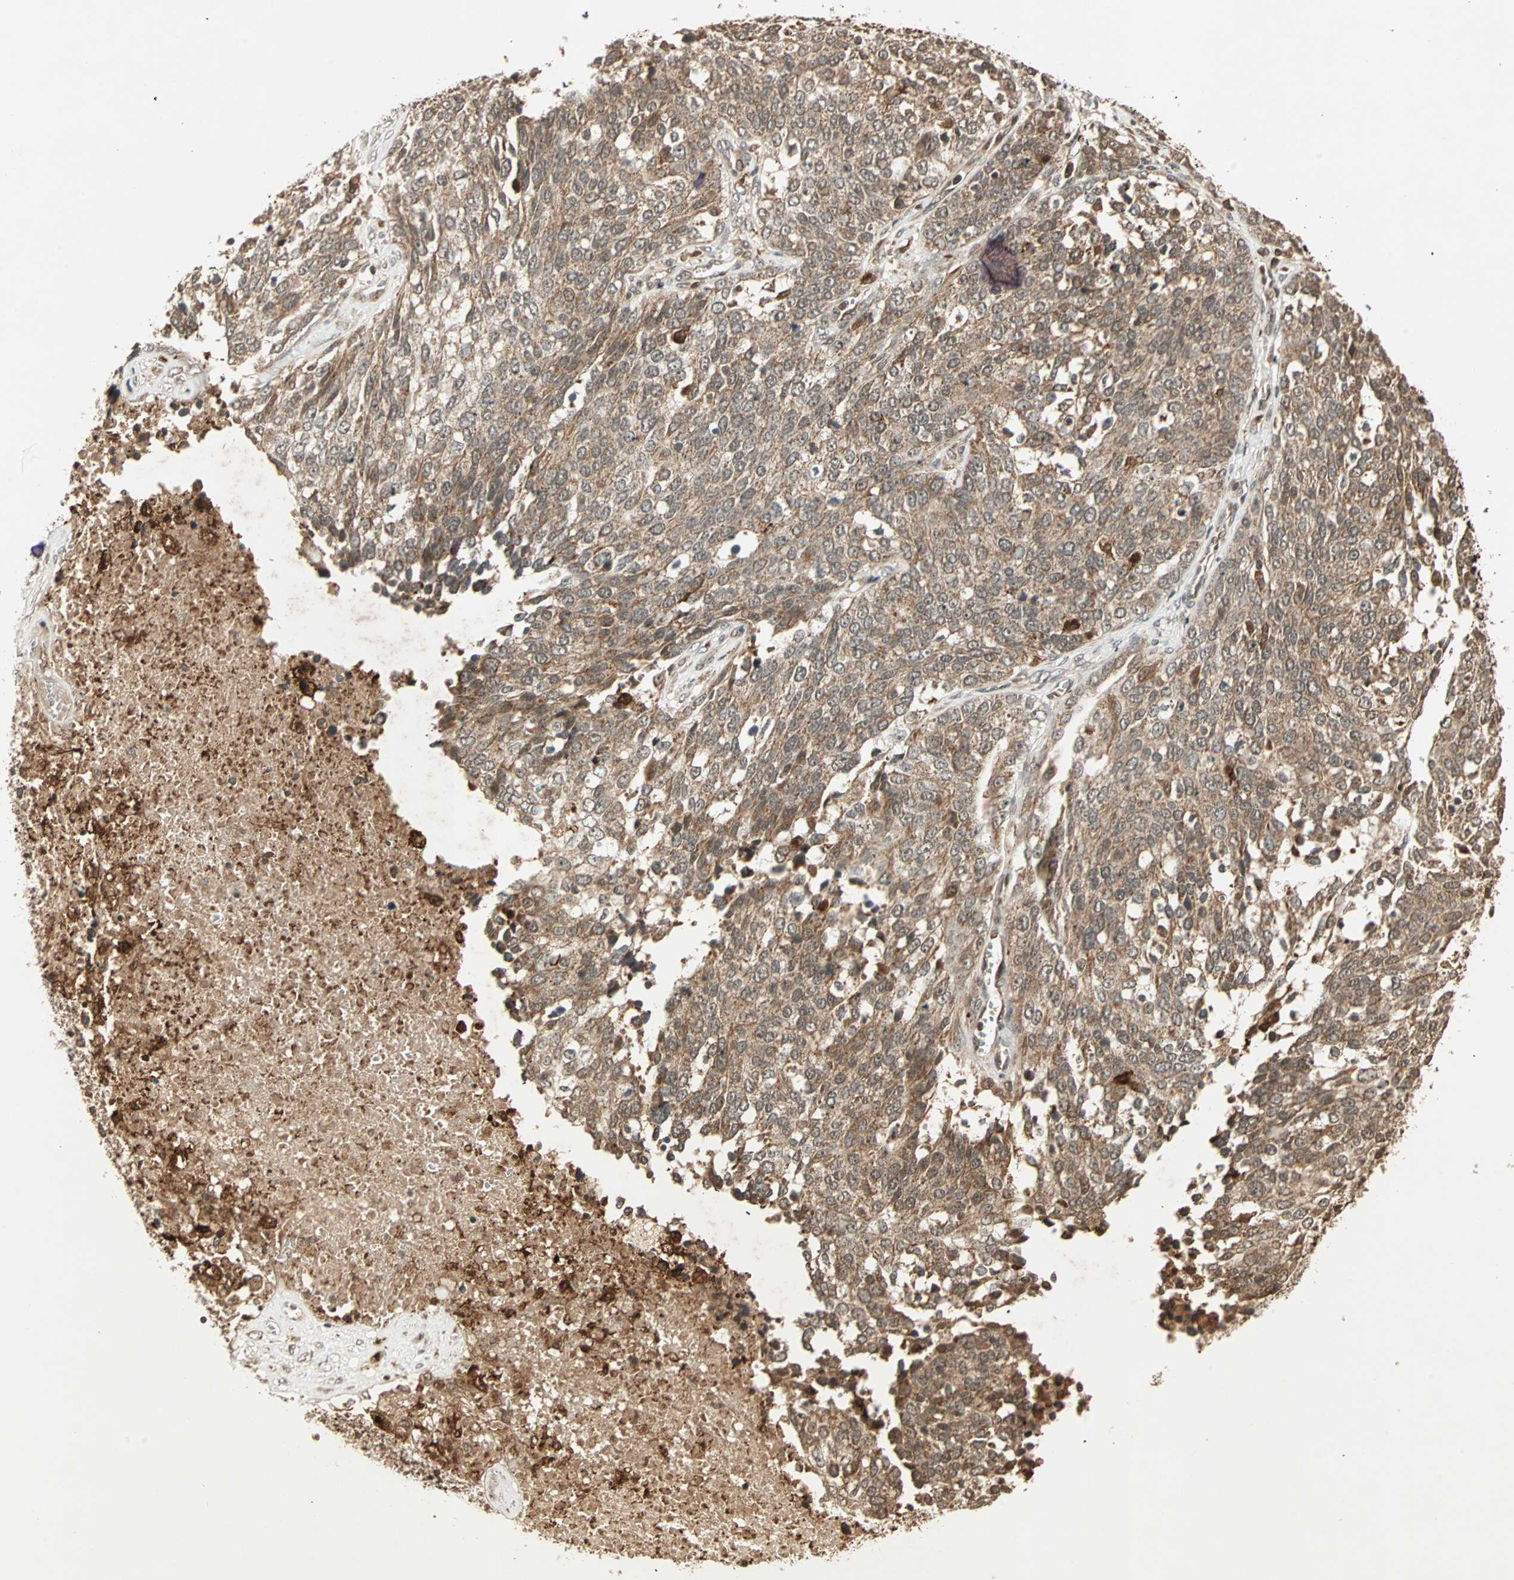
{"staining": {"intensity": "moderate", "quantity": ">75%", "location": "cytoplasmic/membranous"}, "tissue": "ovarian cancer", "cell_type": "Tumor cells", "image_type": "cancer", "snomed": [{"axis": "morphology", "description": "Cystadenocarcinoma, serous, NOS"}, {"axis": "topography", "description": "Ovary"}], "caption": "Human ovarian cancer (serous cystadenocarcinoma) stained with a brown dye shows moderate cytoplasmic/membranous positive expression in about >75% of tumor cells.", "gene": "RFFL", "patient": {"sex": "female", "age": 44}}